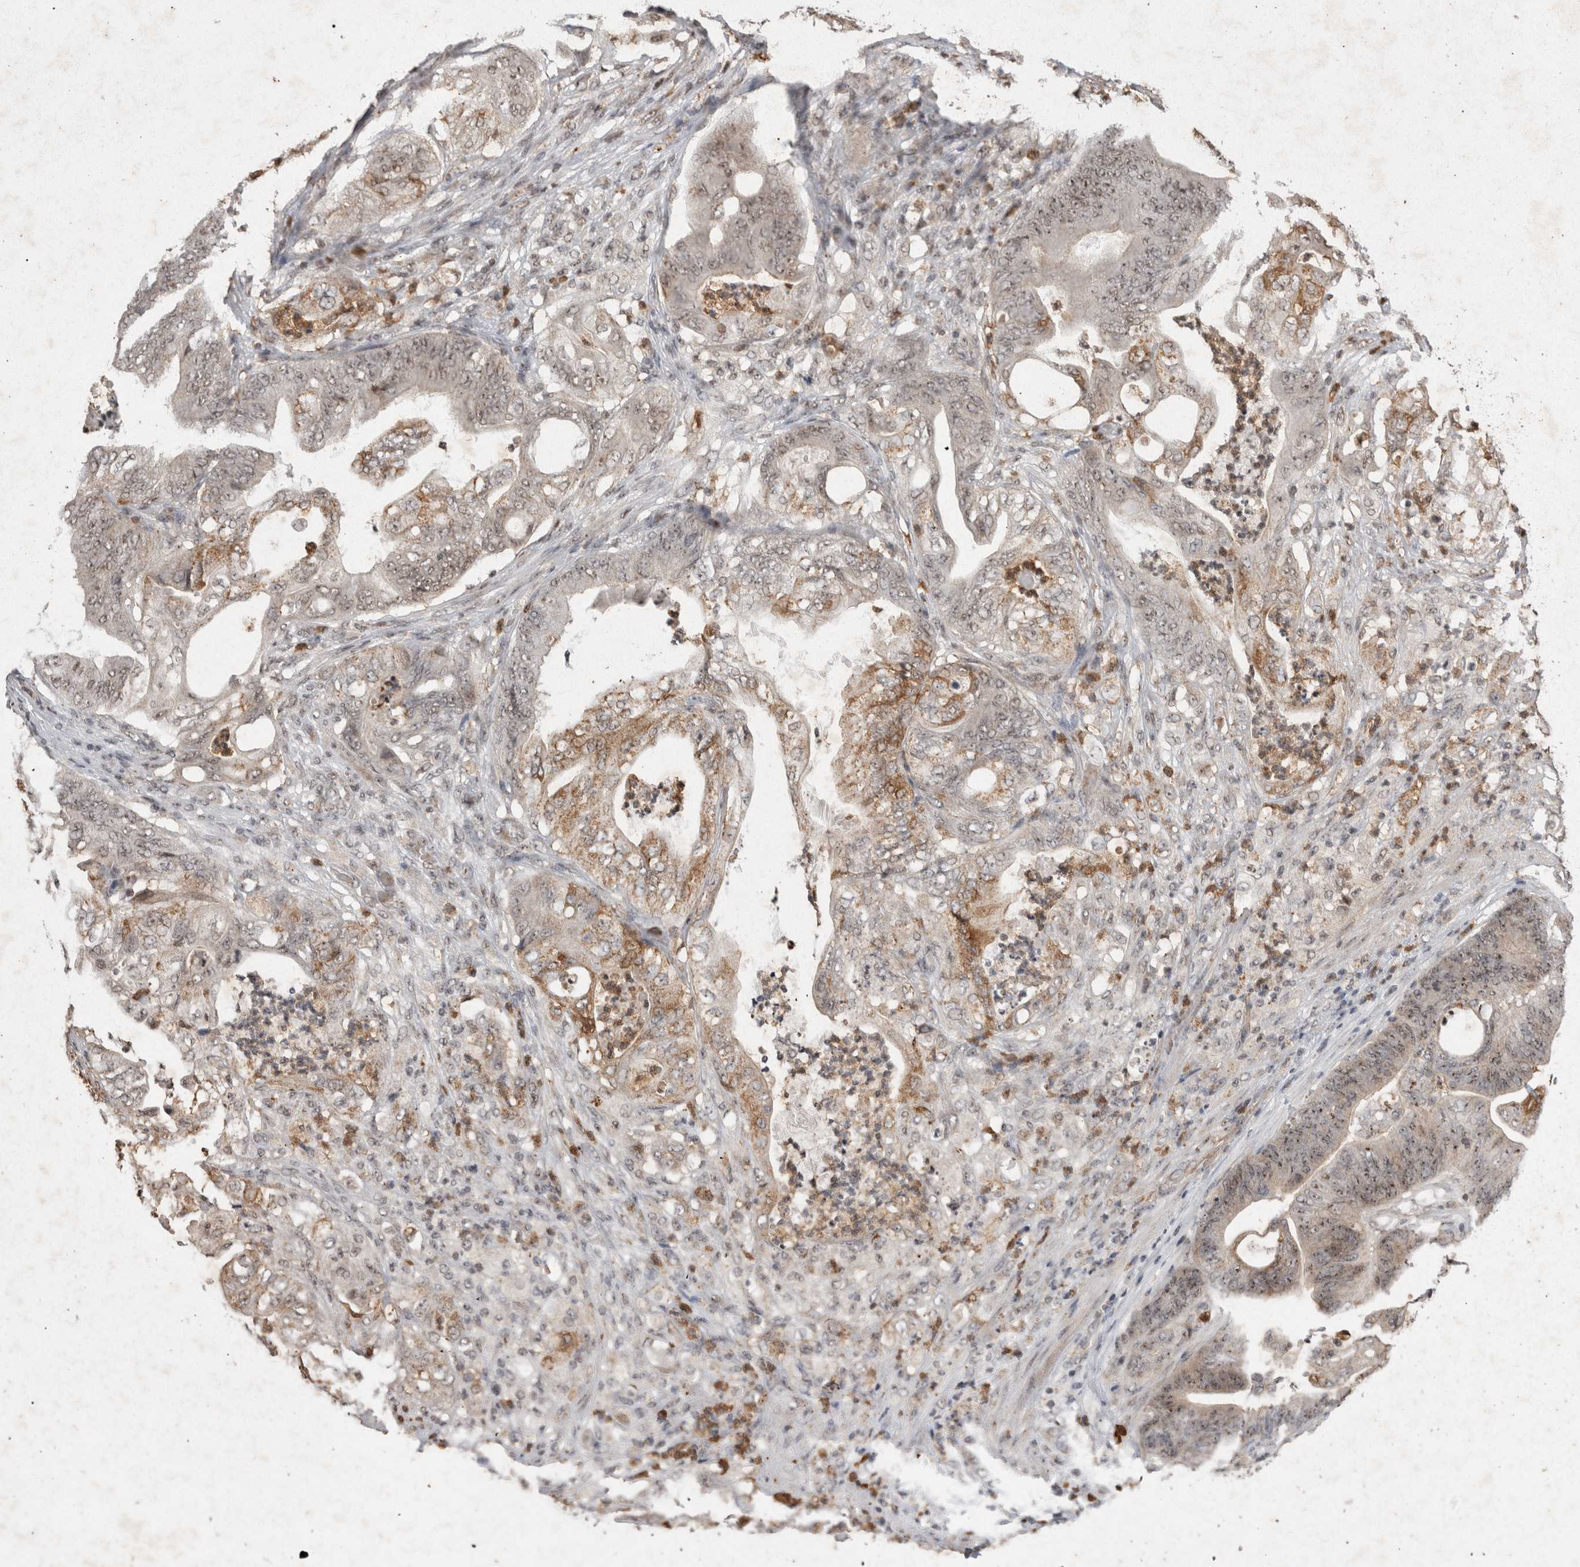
{"staining": {"intensity": "weak", "quantity": ">75%", "location": "cytoplasmic/membranous,nuclear"}, "tissue": "stomach cancer", "cell_type": "Tumor cells", "image_type": "cancer", "snomed": [{"axis": "morphology", "description": "Adenocarcinoma, NOS"}, {"axis": "topography", "description": "Stomach"}], "caption": "Stomach cancer was stained to show a protein in brown. There is low levels of weak cytoplasmic/membranous and nuclear staining in approximately >75% of tumor cells.", "gene": "STK11", "patient": {"sex": "female", "age": 73}}